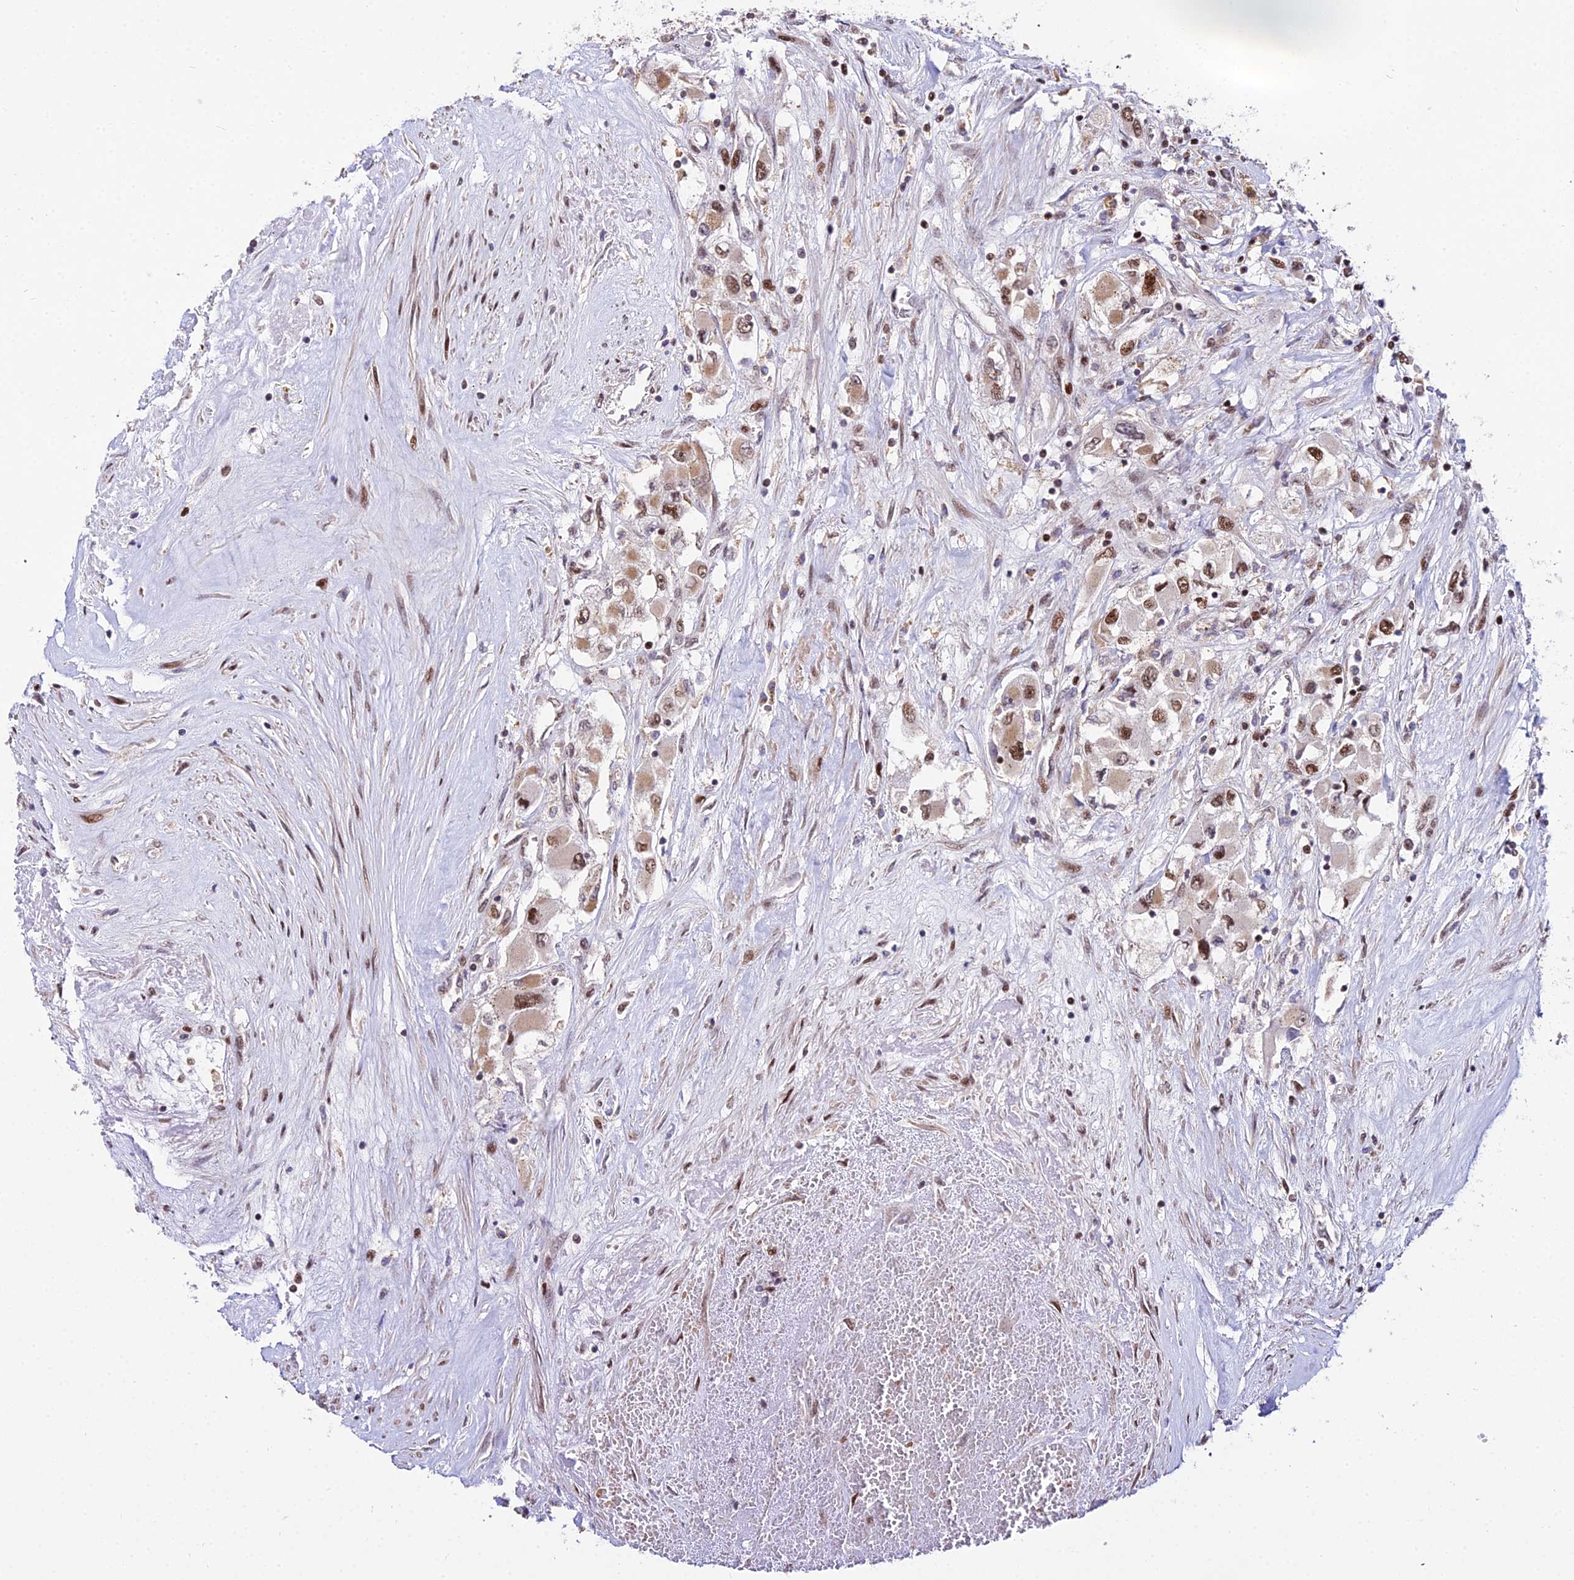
{"staining": {"intensity": "moderate", "quantity": ">75%", "location": "nuclear"}, "tissue": "renal cancer", "cell_type": "Tumor cells", "image_type": "cancer", "snomed": [{"axis": "morphology", "description": "Adenocarcinoma, NOS"}, {"axis": "topography", "description": "Kidney"}], "caption": "Protein expression analysis of renal cancer shows moderate nuclear expression in about >75% of tumor cells. (DAB (3,3'-diaminobenzidine) IHC with brightfield microscopy, high magnification).", "gene": "CIB3", "patient": {"sex": "female", "age": 52}}